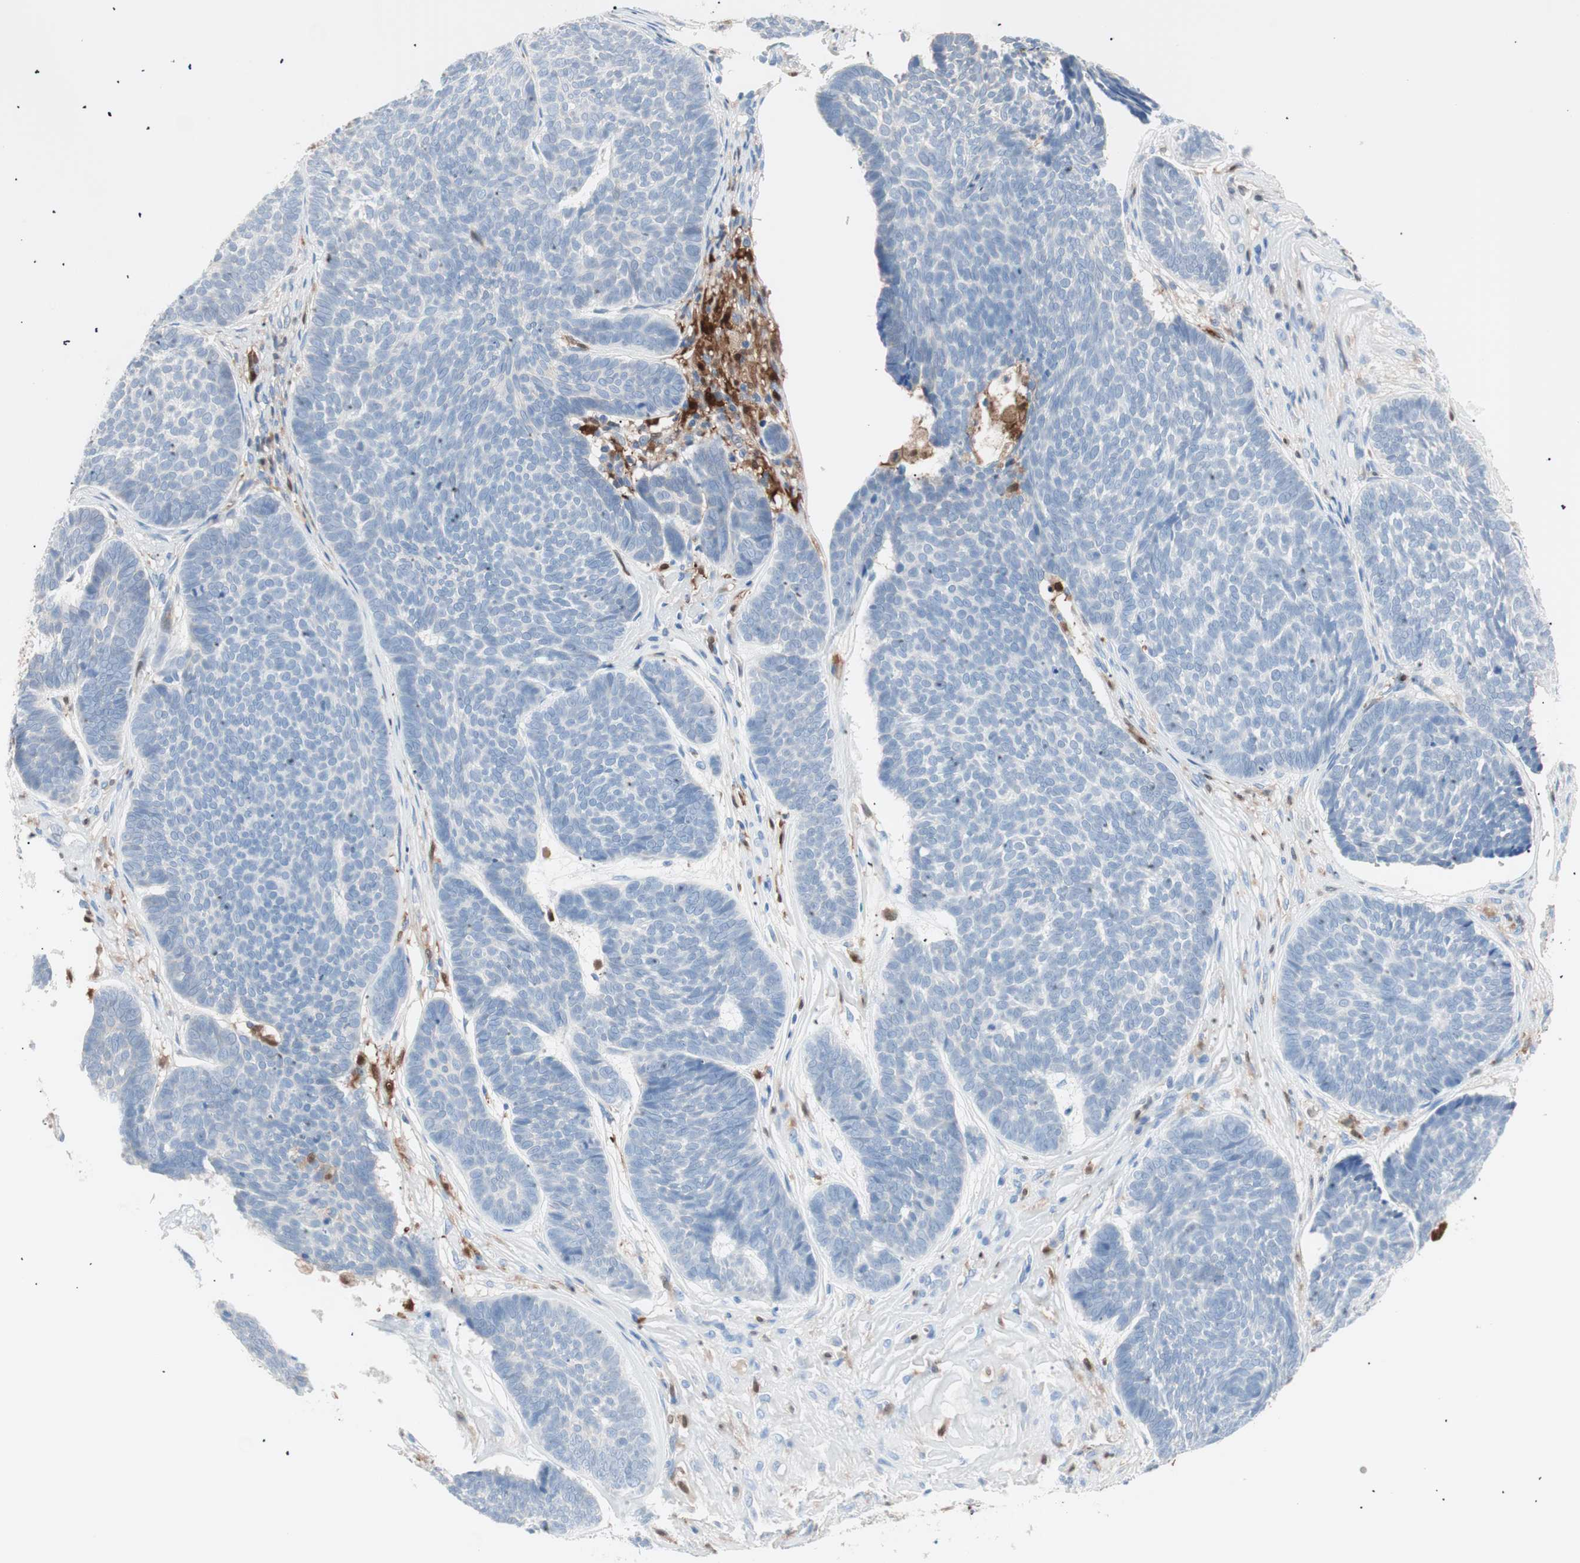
{"staining": {"intensity": "negative", "quantity": "none", "location": "none"}, "tissue": "skin cancer", "cell_type": "Tumor cells", "image_type": "cancer", "snomed": [{"axis": "morphology", "description": "Basal cell carcinoma"}, {"axis": "topography", "description": "Skin"}], "caption": "Micrograph shows no protein positivity in tumor cells of skin cancer tissue.", "gene": "IL18", "patient": {"sex": "male", "age": 84}}